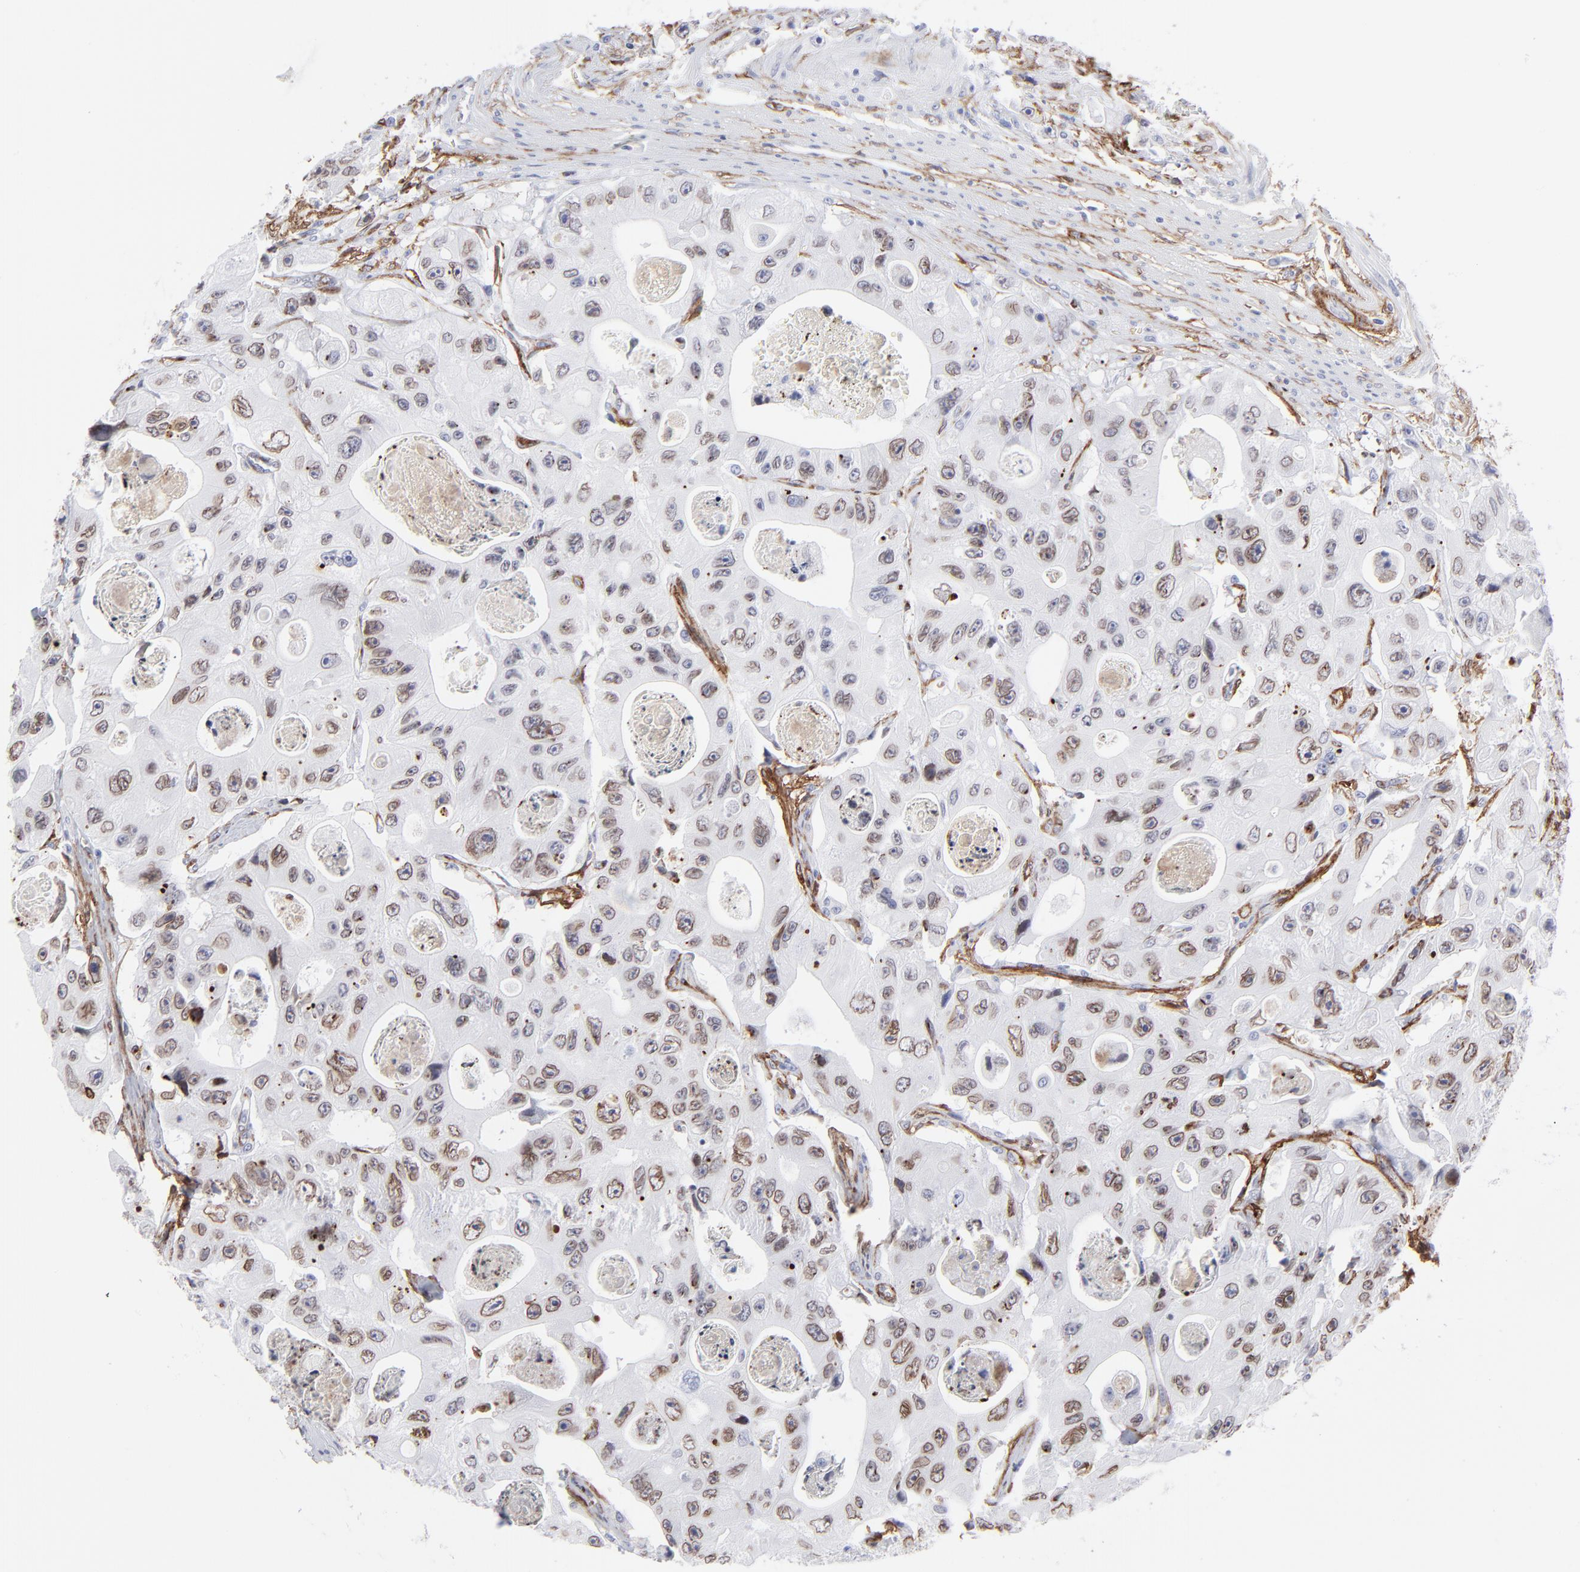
{"staining": {"intensity": "moderate", "quantity": ">75%", "location": "cytoplasmic/membranous"}, "tissue": "colorectal cancer", "cell_type": "Tumor cells", "image_type": "cancer", "snomed": [{"axis": "morphology", "description": "Adenocarcinoma, NOS"}, {"axis": "topography", "description": "Colon"}], "caption": "Colorectal cancer stained for a protein (brown) demonstrates moderate cytoplasmic/membranous positive expression in about >75% of tumor cells.", "gene": "PDGFRB", "patient": {"sex": "female", "age": 46}}